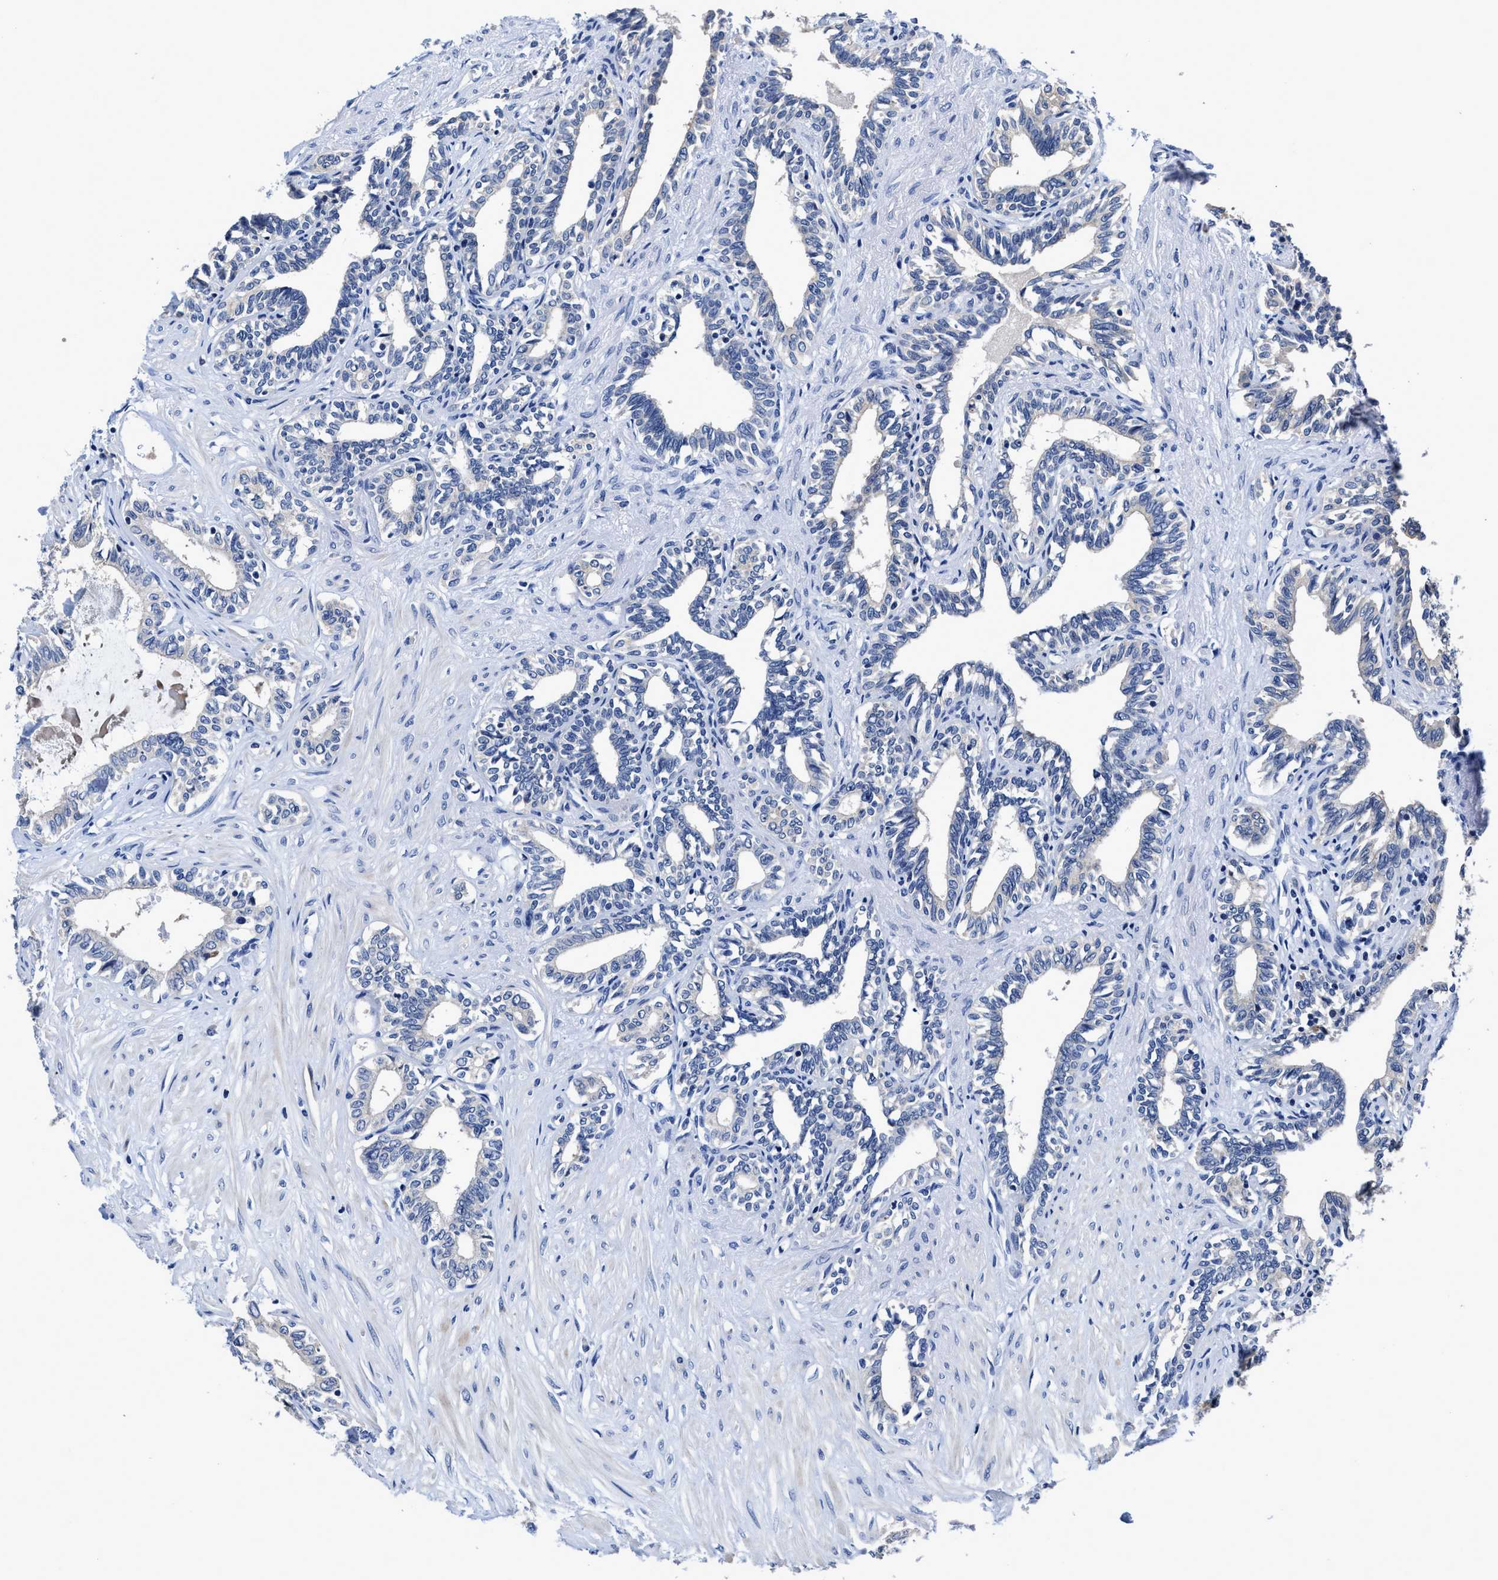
{"staining": {"intensity": "negative", "quantity": "none", "location": "none"}, "tissue": "seminal vesicle", "cell_type": "Glandular cells", "image_type": "normal", "snomed": [{"axis": "morphology", "description": "Normal tissue, NOS"}, {"axis": "morphology", "description": "Adenocarcinoma, High grade"}, {"axis": "topography", "description": "Prostate"}, {"axis": "topography", "description": "Seminal veicle"}], "caption": "Human seminal vesicle stained for a protein using immunohistochemistry exhibits no staining in glandular cells.", "gene": "HOOK1", "patient": {"sex": "male", "age": 55}}